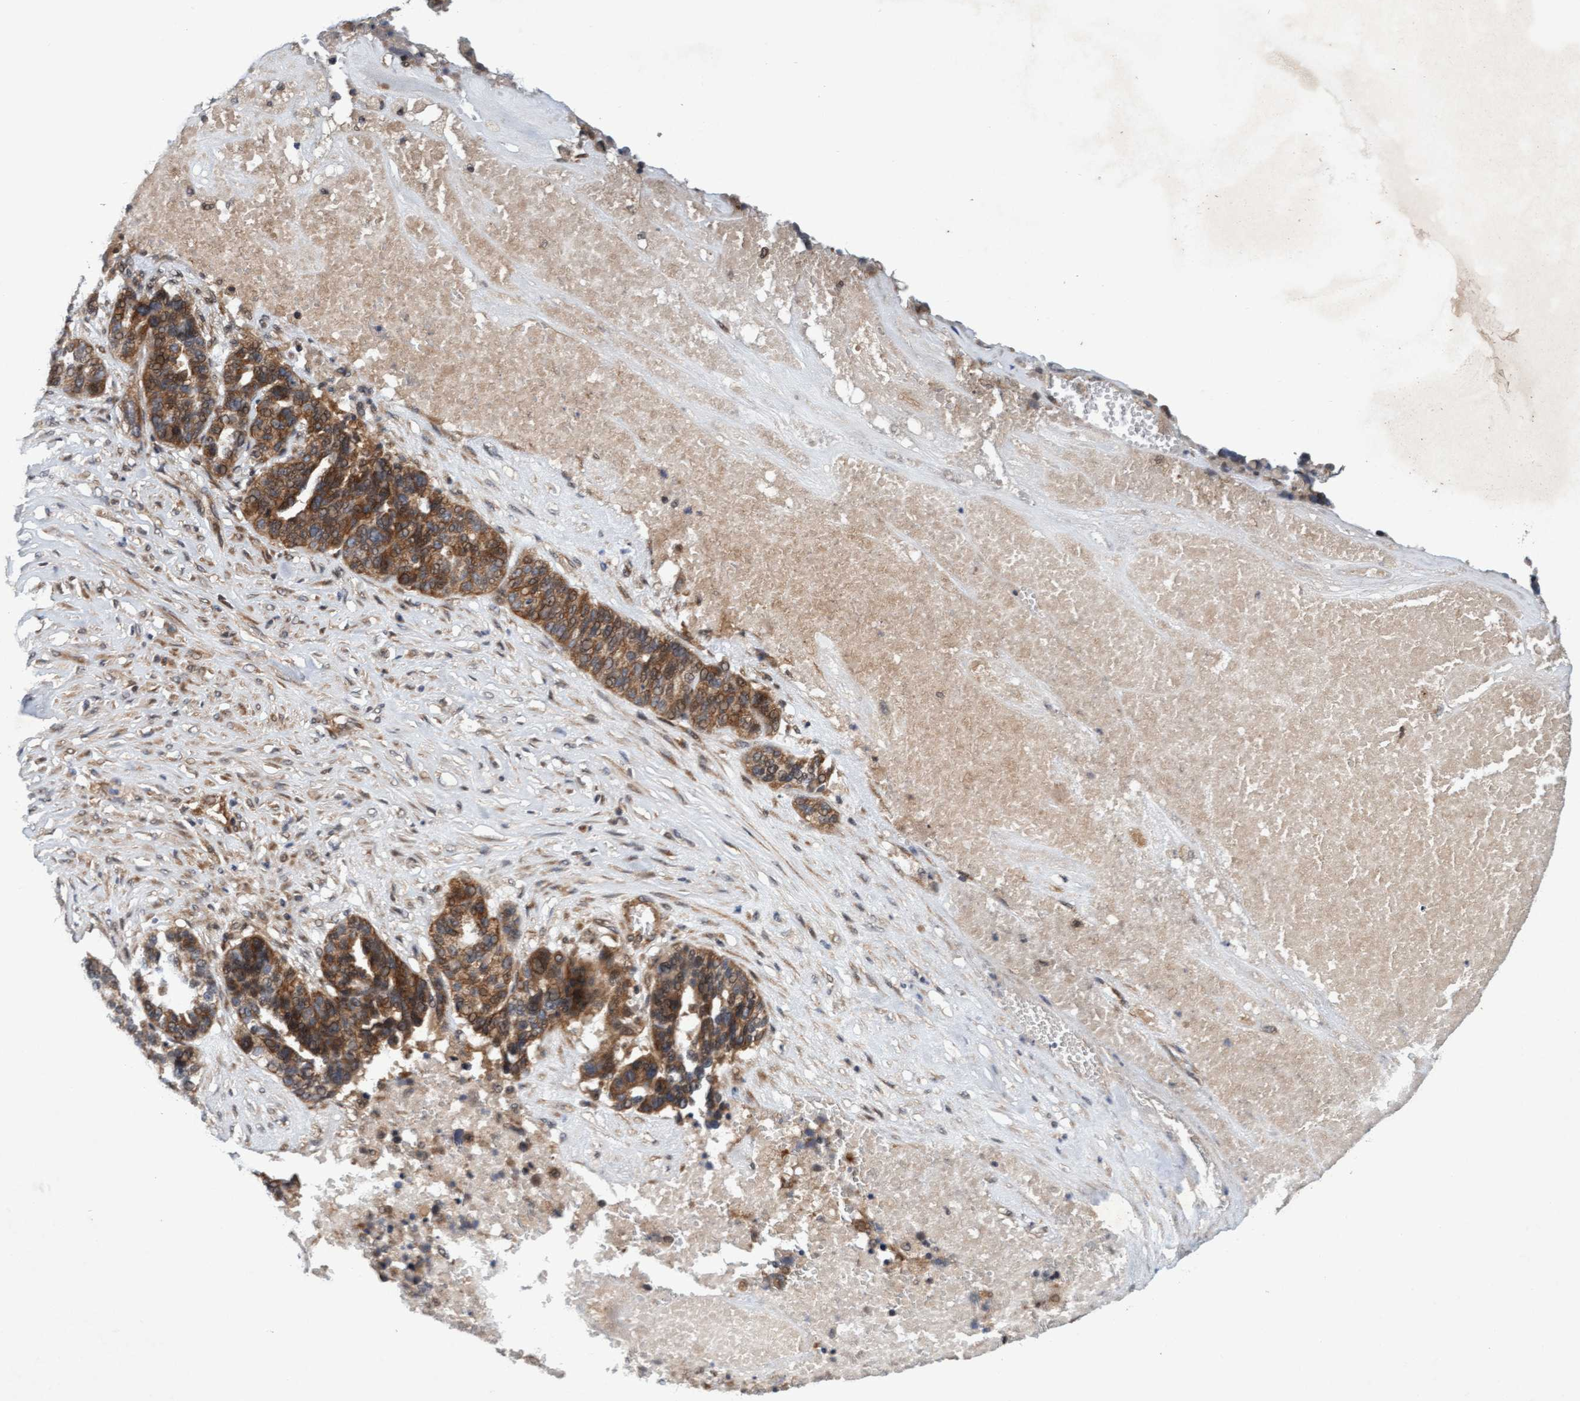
{"staining": {"intensity": "moderate", "quantity": ">75%", "location": "cytoplasmic/membranous"}, "tissue": "ovarian cancer", "cell_type": "Tumor cells", "image_type": "cancer", "snomed": [{"axis": "morphology", "description": "Cystadenocarcinoma, serous, NOS"}, {"axis": "topography", "description": "Ovary"}], "caption": "This is an image of immunohistochemistry (IHC) staining of ovarian cancer, which shows moderate staining in the cytoplasmic/membranous of tumor cells.", "gene": "MLXIP", "patient": {"sex": "female", "age": 59}}